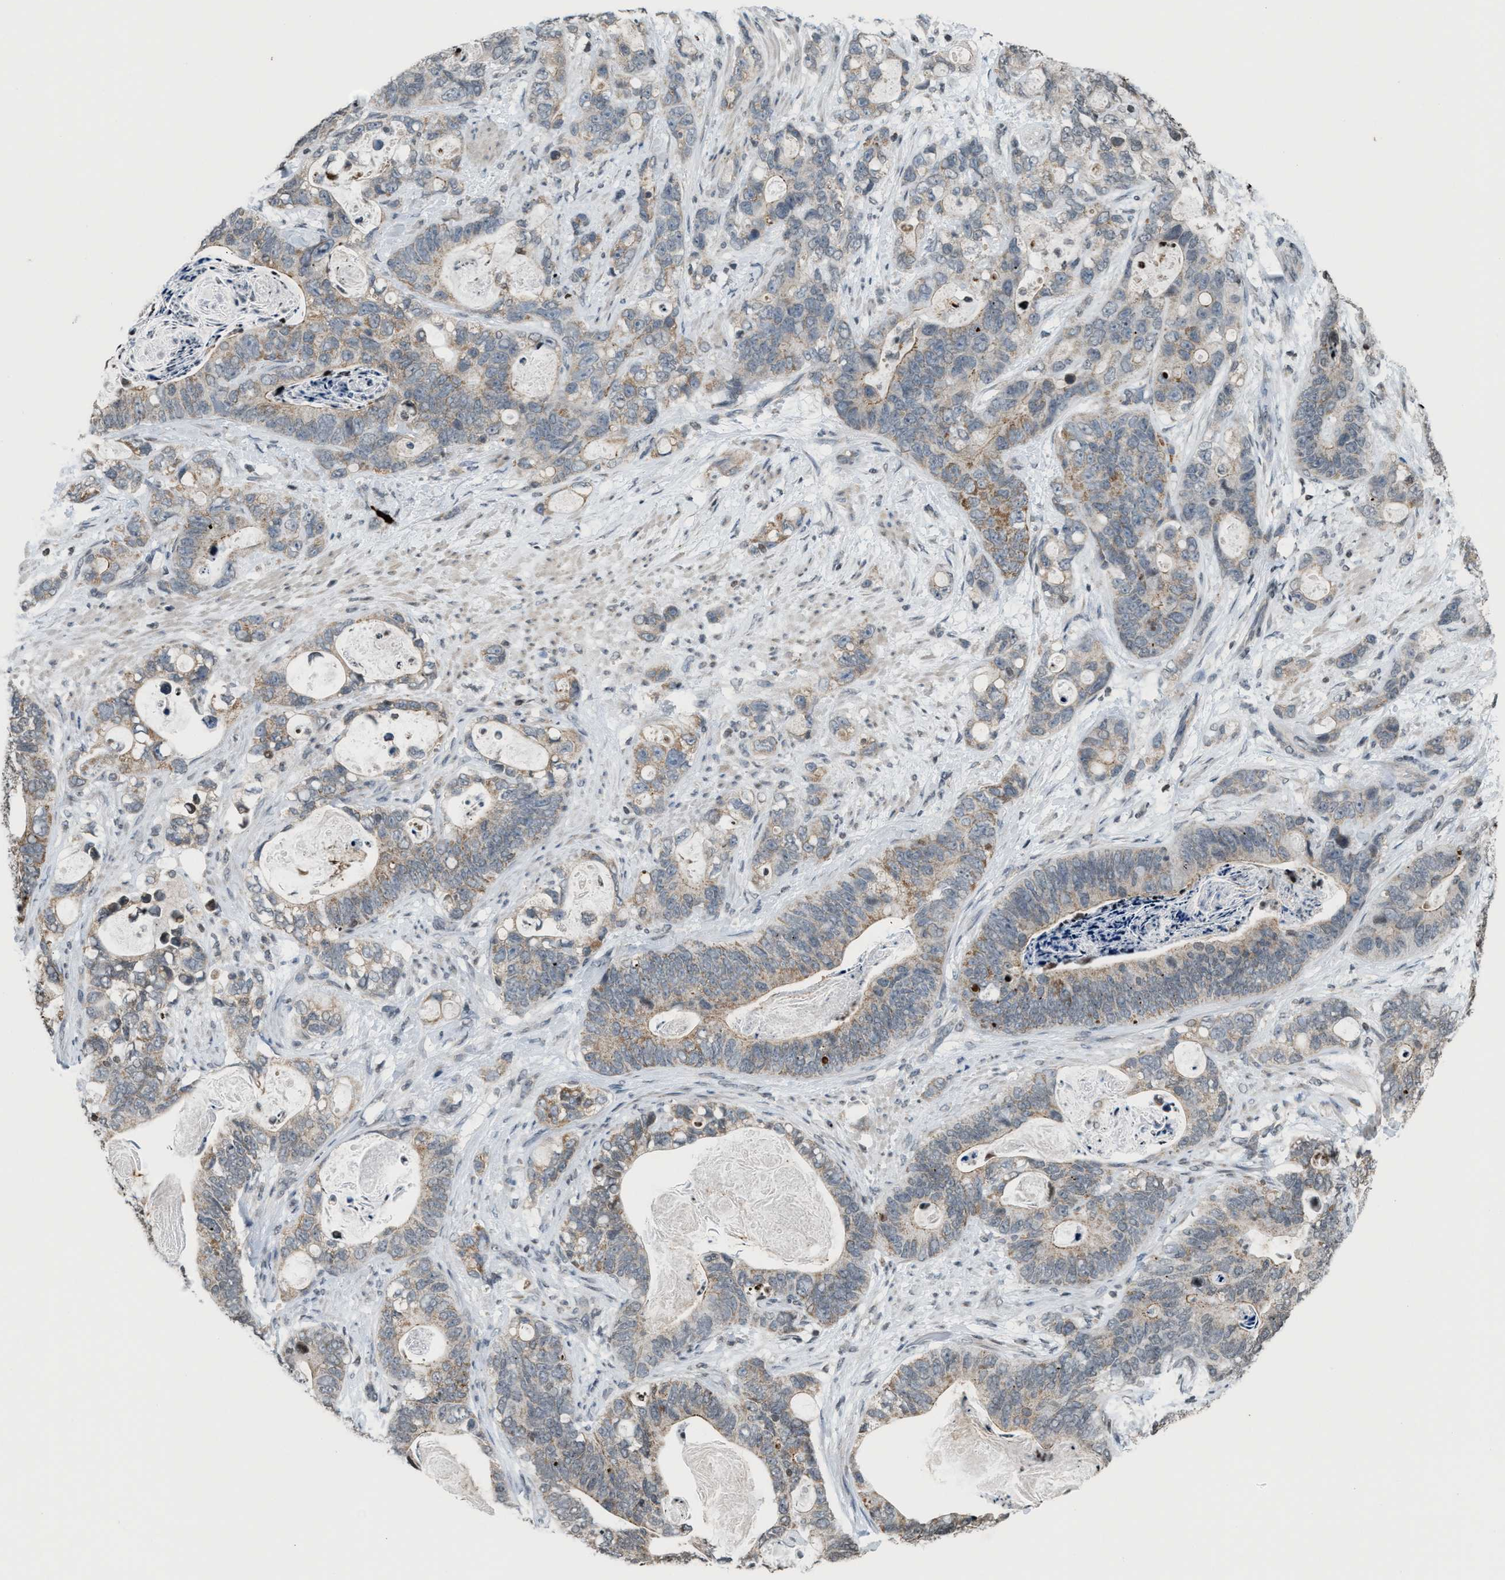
{"staining": {"intensity": "weak", "quantity": "25%-75%", "location": "cytoplasmic/membranous"}, "tissue": "stomach cancer", "cell_type": "Tumor cells", "image_type": "cancer", "snomed": [{"axis": "morphology", "description": "Normal tissue, NOS"}, {"axis": "morphology", "description": "Adenocarcinoma, NOS"}, {"axis": "topography", "description": "Stomach"}], "caption": "DAB (3,3'-diaminobenzidine) immunohistochemical staining of human stomach adenocarcinoma demonstrates weak cytoplasmic/membranous protein positivity in about 25%-75% of tumor cells.", "gene": "PRUNE2", "patient": {"sex": "female", "age": 89}}